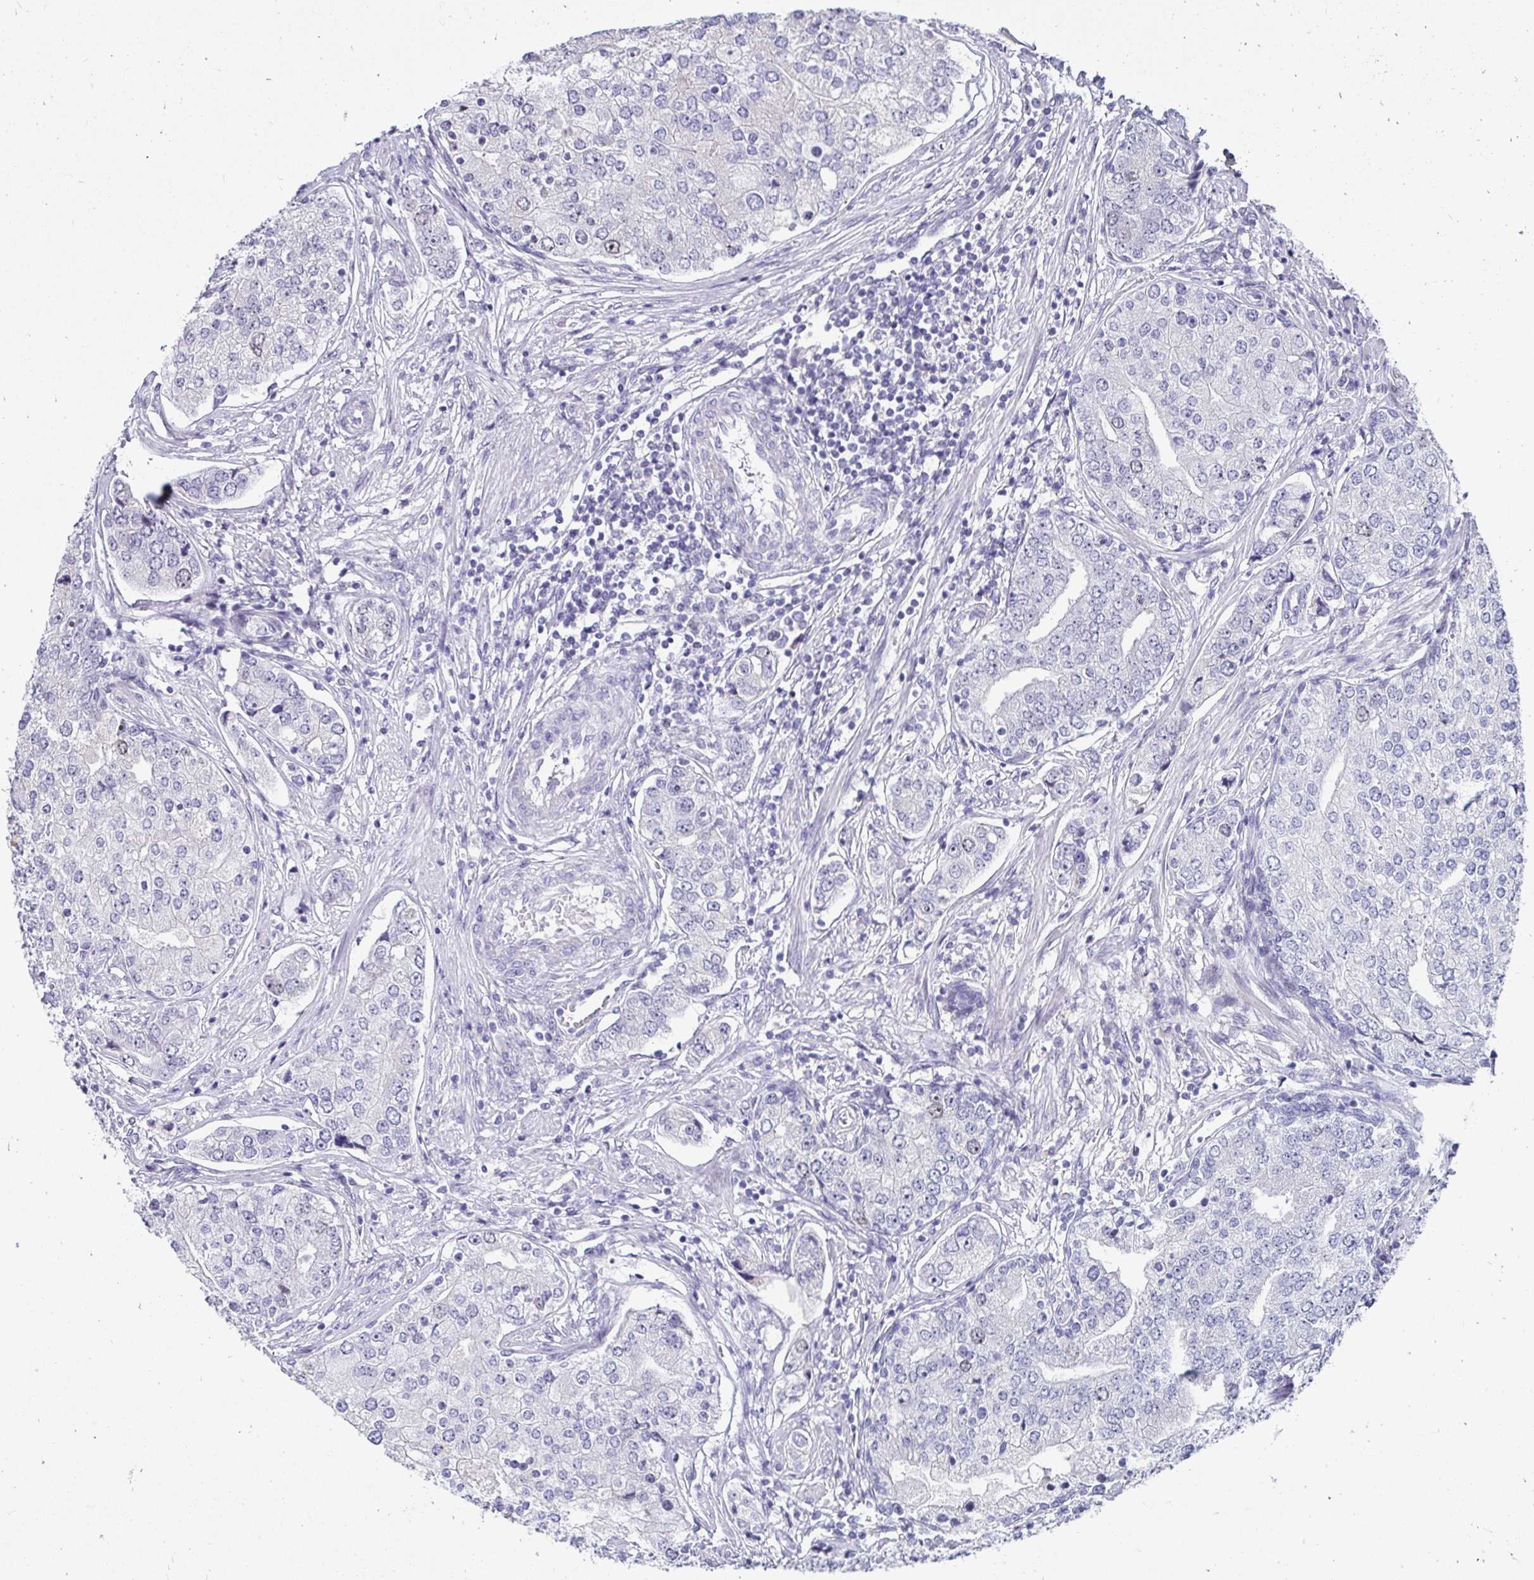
{"staining": {"intensity": "negative", "quantity": "none", "location": "none"}, "tissue": "prostate cancer", "cell_type": "Tumor cells", "image_type": "cancer", "snomed": [{"axis": "morphology", "description": "Adenocarcinoma, High grade"}, {"axis": "topography", "description": "Prostate"}], "caption": "DAB (3,3'-diaminobenzidine) immunohistochemical staining of prostate adenocarcinoma (high-grade) shows no significant staining in tumor cells.", "gene": "ANLN", "patient": {"sex": "male", "age": 60}}